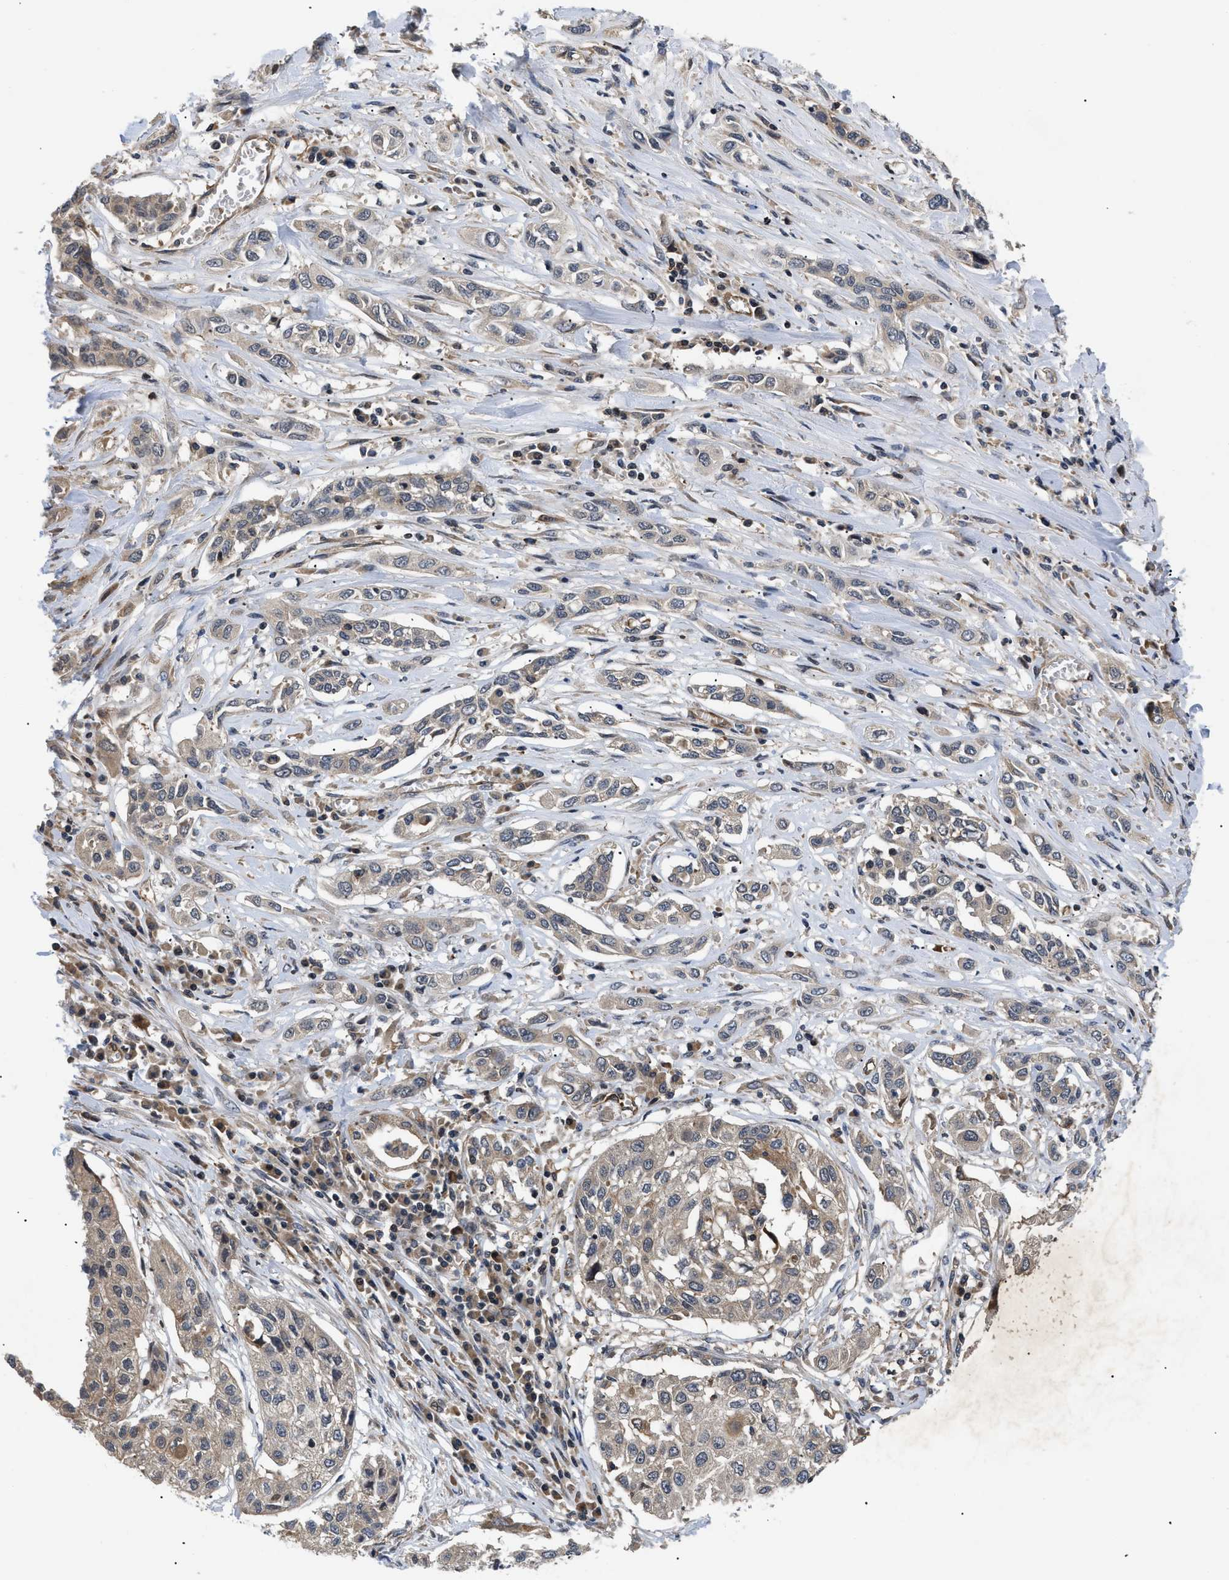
{"staining": {"intensity": "weak", "quantity": "<25%", "location": "cytoplasmic/membranous"}, "tissue": "lung cancer", "cell_type": "Tumor cells", "image_type": "cancer", "snomed": [{"axis": "morphology", "description": "Squamous cell carcinoma, NOS"}, {"axis": "topography", "description": "Lung"}], "caption": "Immunohistochemical staining of lung cancer shows no significant staining in tumor cells.", "gene": "HMGCR", "patient": {"sex": "male", "age": 71}}